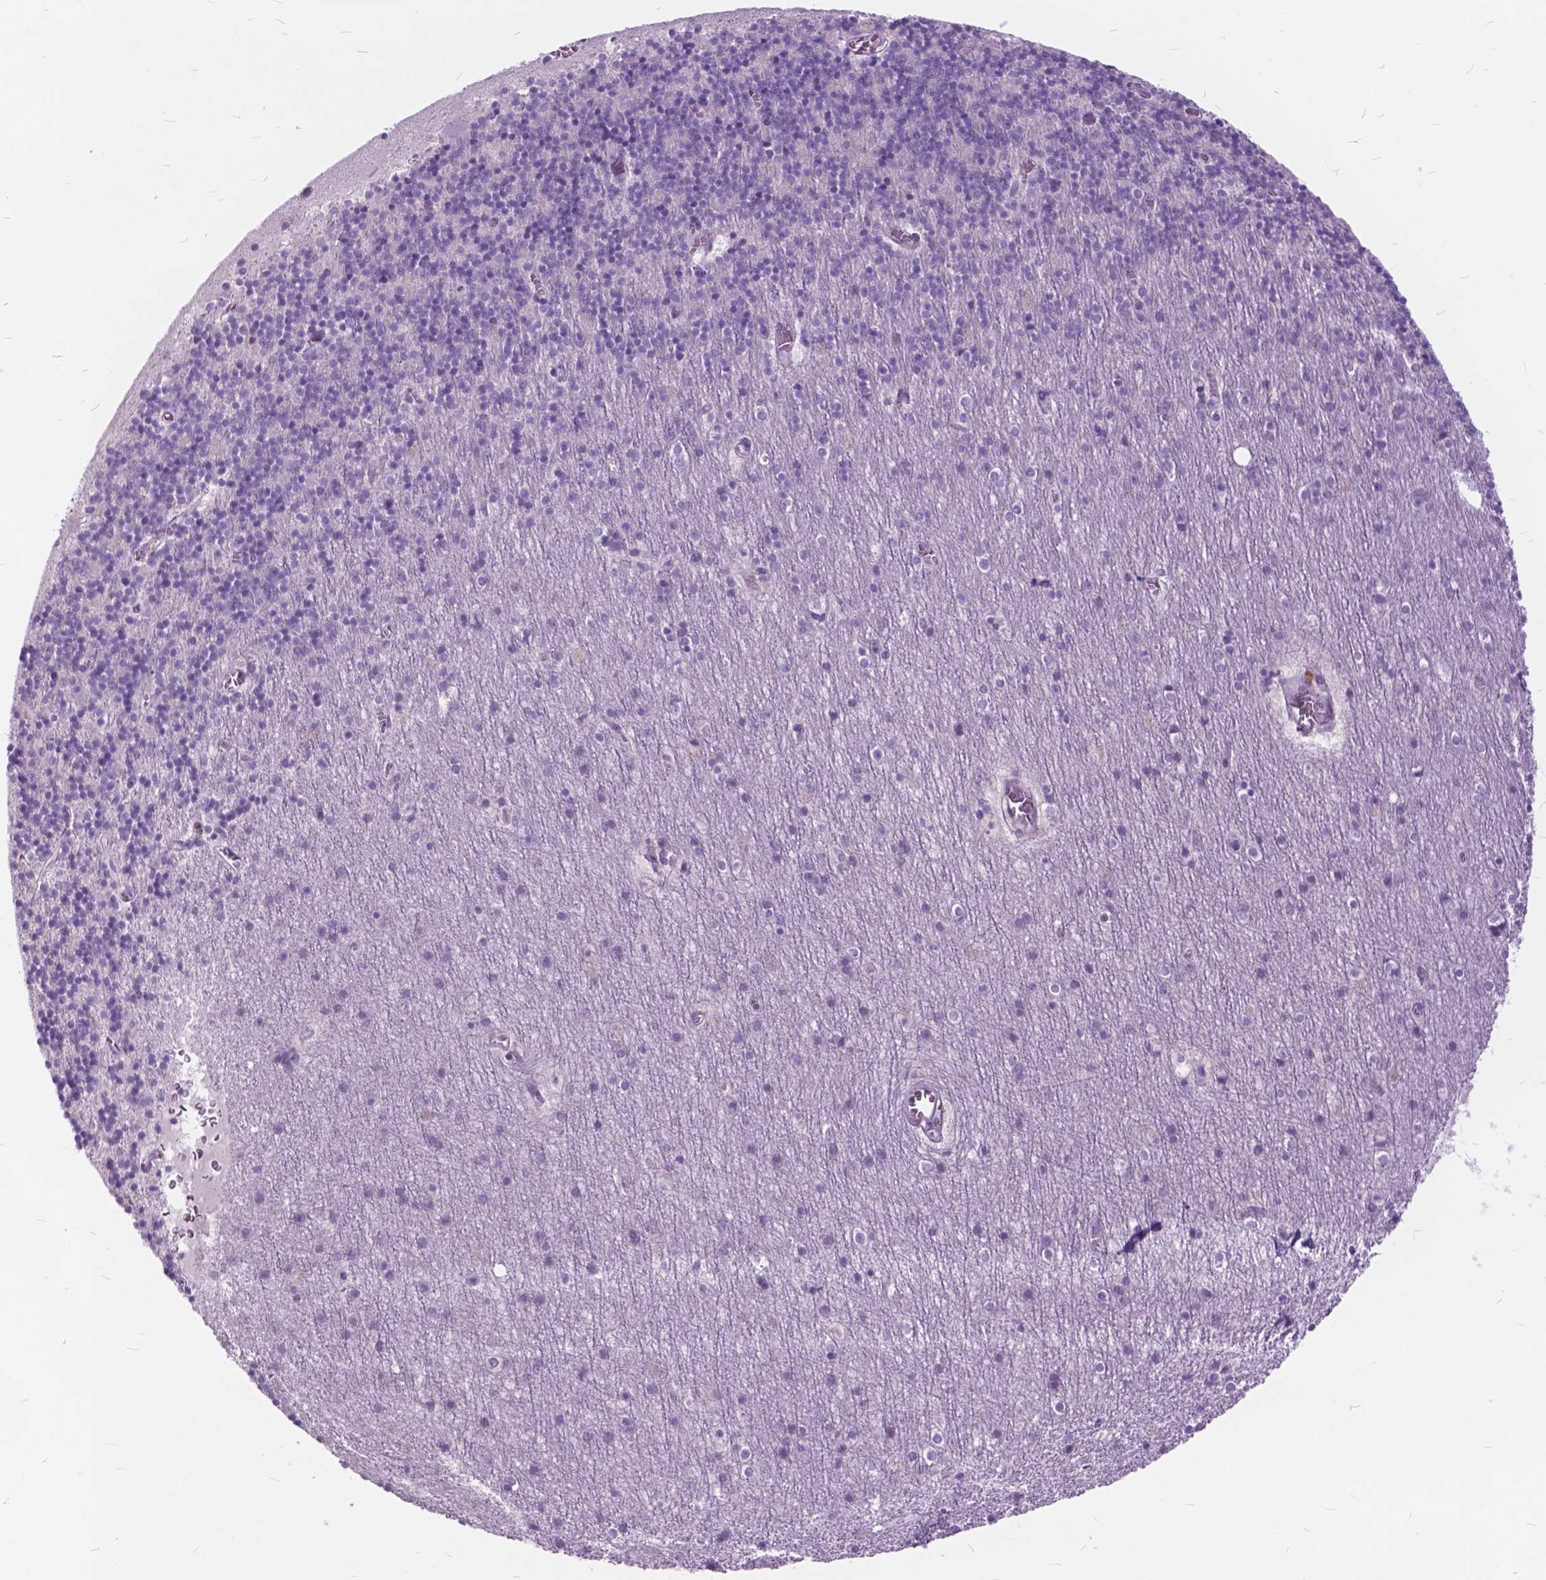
{"staining": {"intensity": "negative", "quantity": "none", "location": "none"}, "tissue": "cerebellum", "cell_type": "Cells in granular layer", "image_type": "normal", "snomed": [{"axis": "morphology", "description": "Normal tissue, NOS"}, {"axis": "topography", "description": "Cerebellum"}], "caption": "Human cerebellum stained for a protein using IHC displays no positivity in cells in granular layer.", "gene": "SP140", "patient": {"sex": "male", "age": 70}}